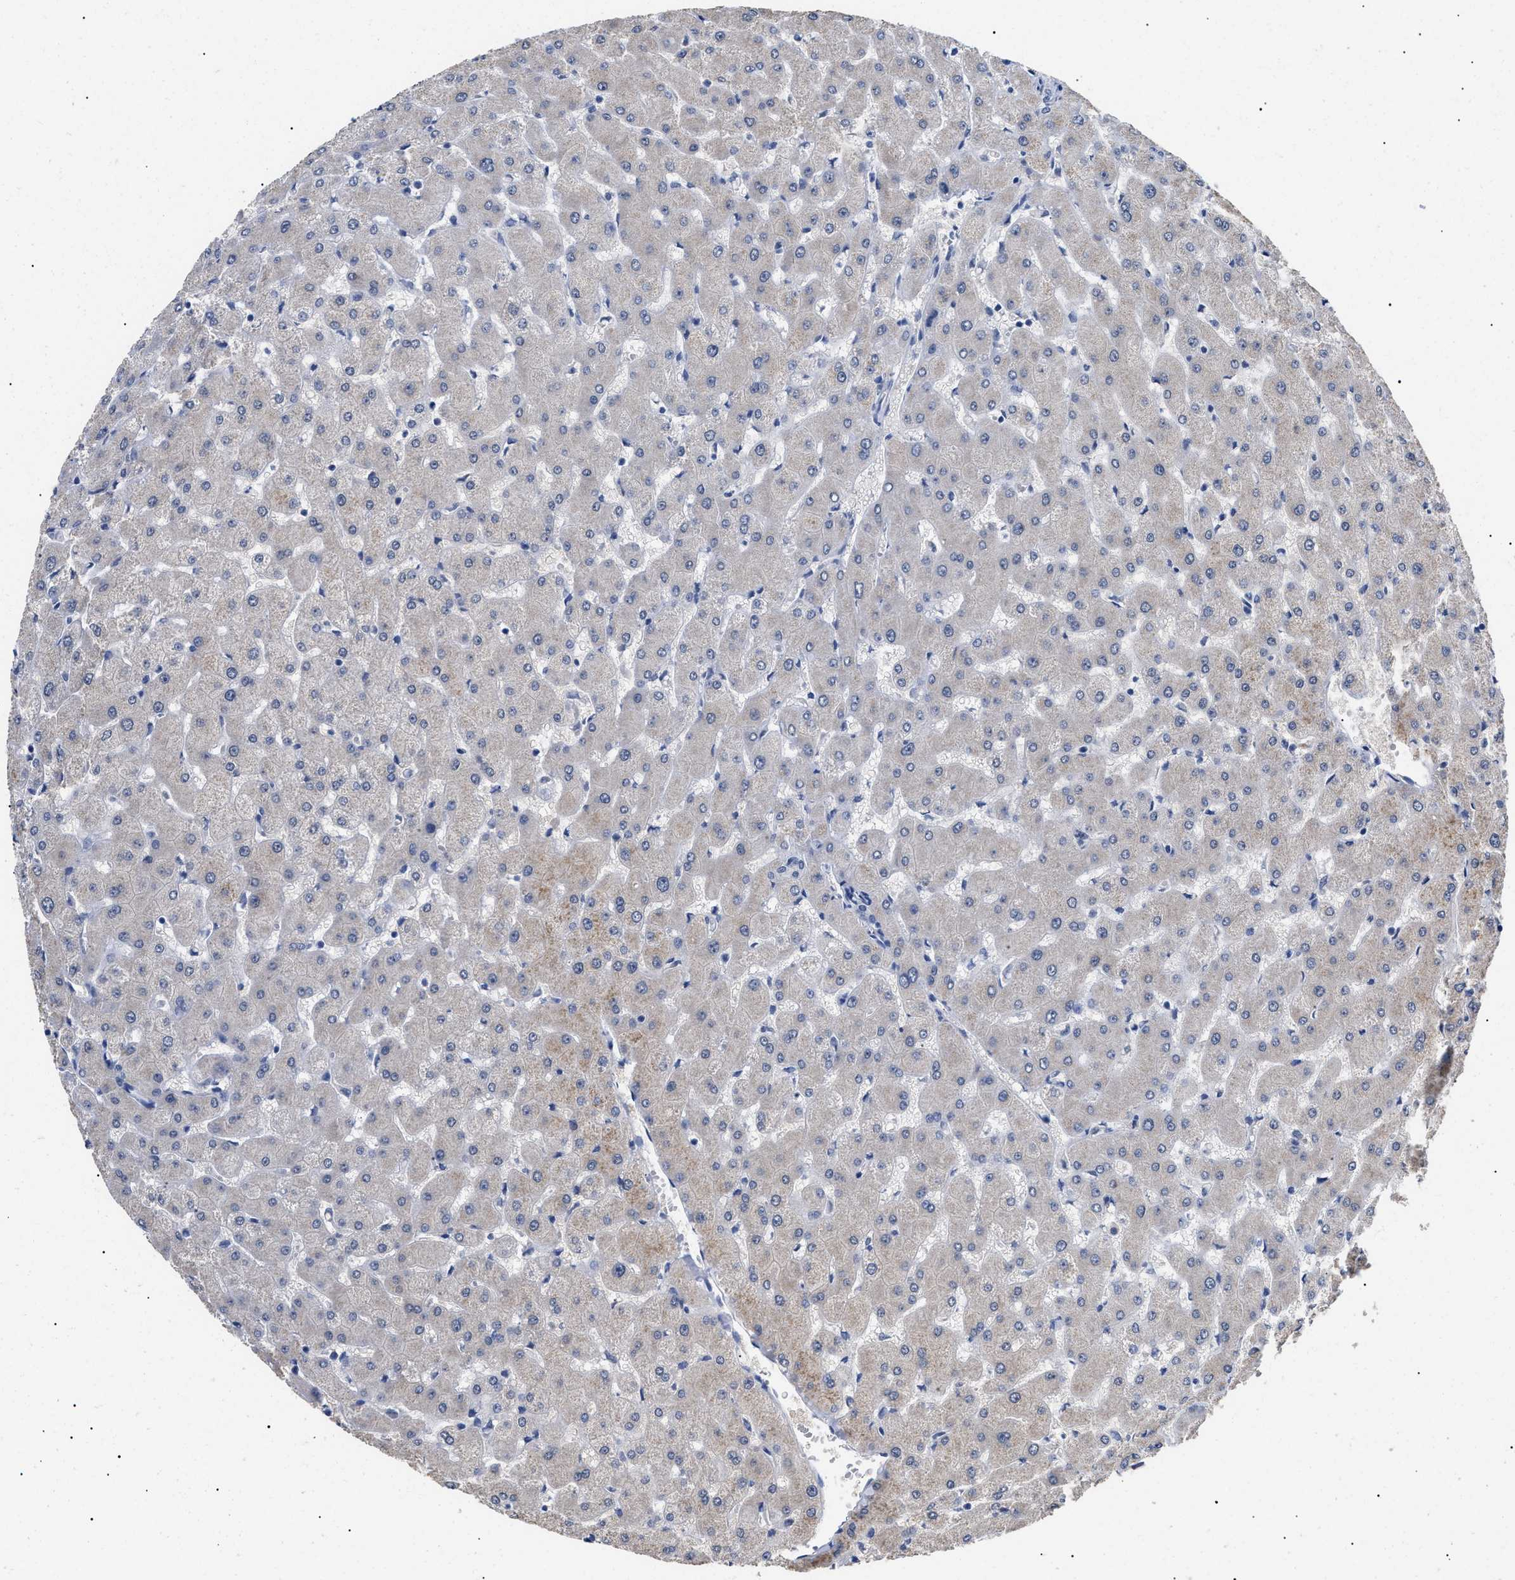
{"staining": {"intensity": "negative", "quantity": "none", "location": "none"}, "tissue": "liver", "cell_type": "Cholangiocytes", "image_type": "normal", "snomed": [{"axis": "morphology", "description": "Normal tissue, NOS"}, {"axis": "topography", "description": "Liver"}], "caption": "Cholangiocytes show no significant staining in benign liver. The staining was performed using DAB to visualize the protein expression in brown, while the nuclei were stained in blue with hematoxylin (Magnification: 20x).", "gene": "PRRT2", "patient": {"sex": "female", "age": 63}}